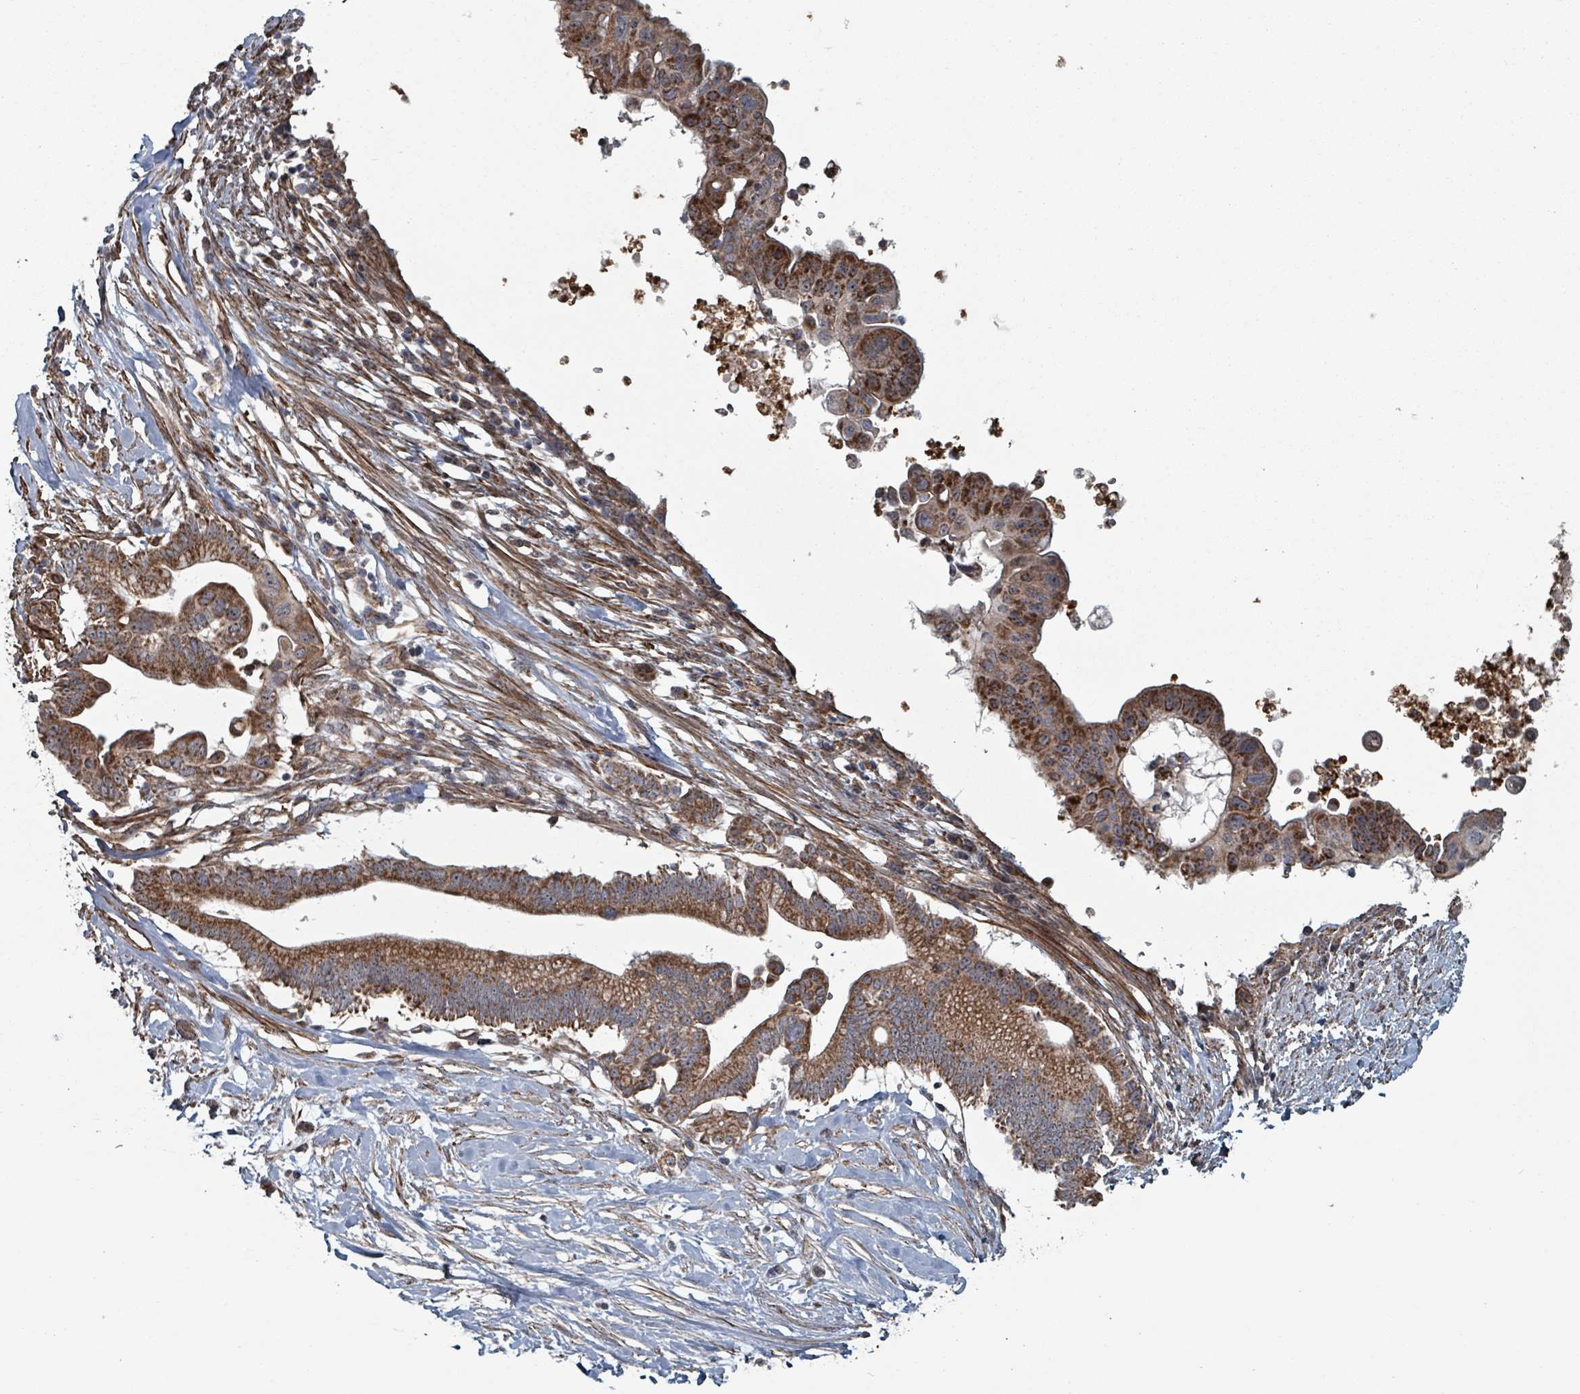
{"staining": {"intensity": "strong", "quantity": "25%-75%", "location": "cytoplasmic/membranous"}, "tissue": "pancreatic cancer", "cell_type": "Tumor cells", "image_type": "cancer", "snomed": [{"axis": "morphology", "description": "Adenocarcinoma, NOS"}, {"axis": "topography", "description": "Pancreas"}], "caption": "Immunohistochemical staining of human pancreatic cancer (adenocarcinoma) shows high levels of strong cytoplasmic/membranous expression in about 25%-75% of tumor cells.", "gene": "MRPL4", "patient": {"sex": "male", "age": 68}}